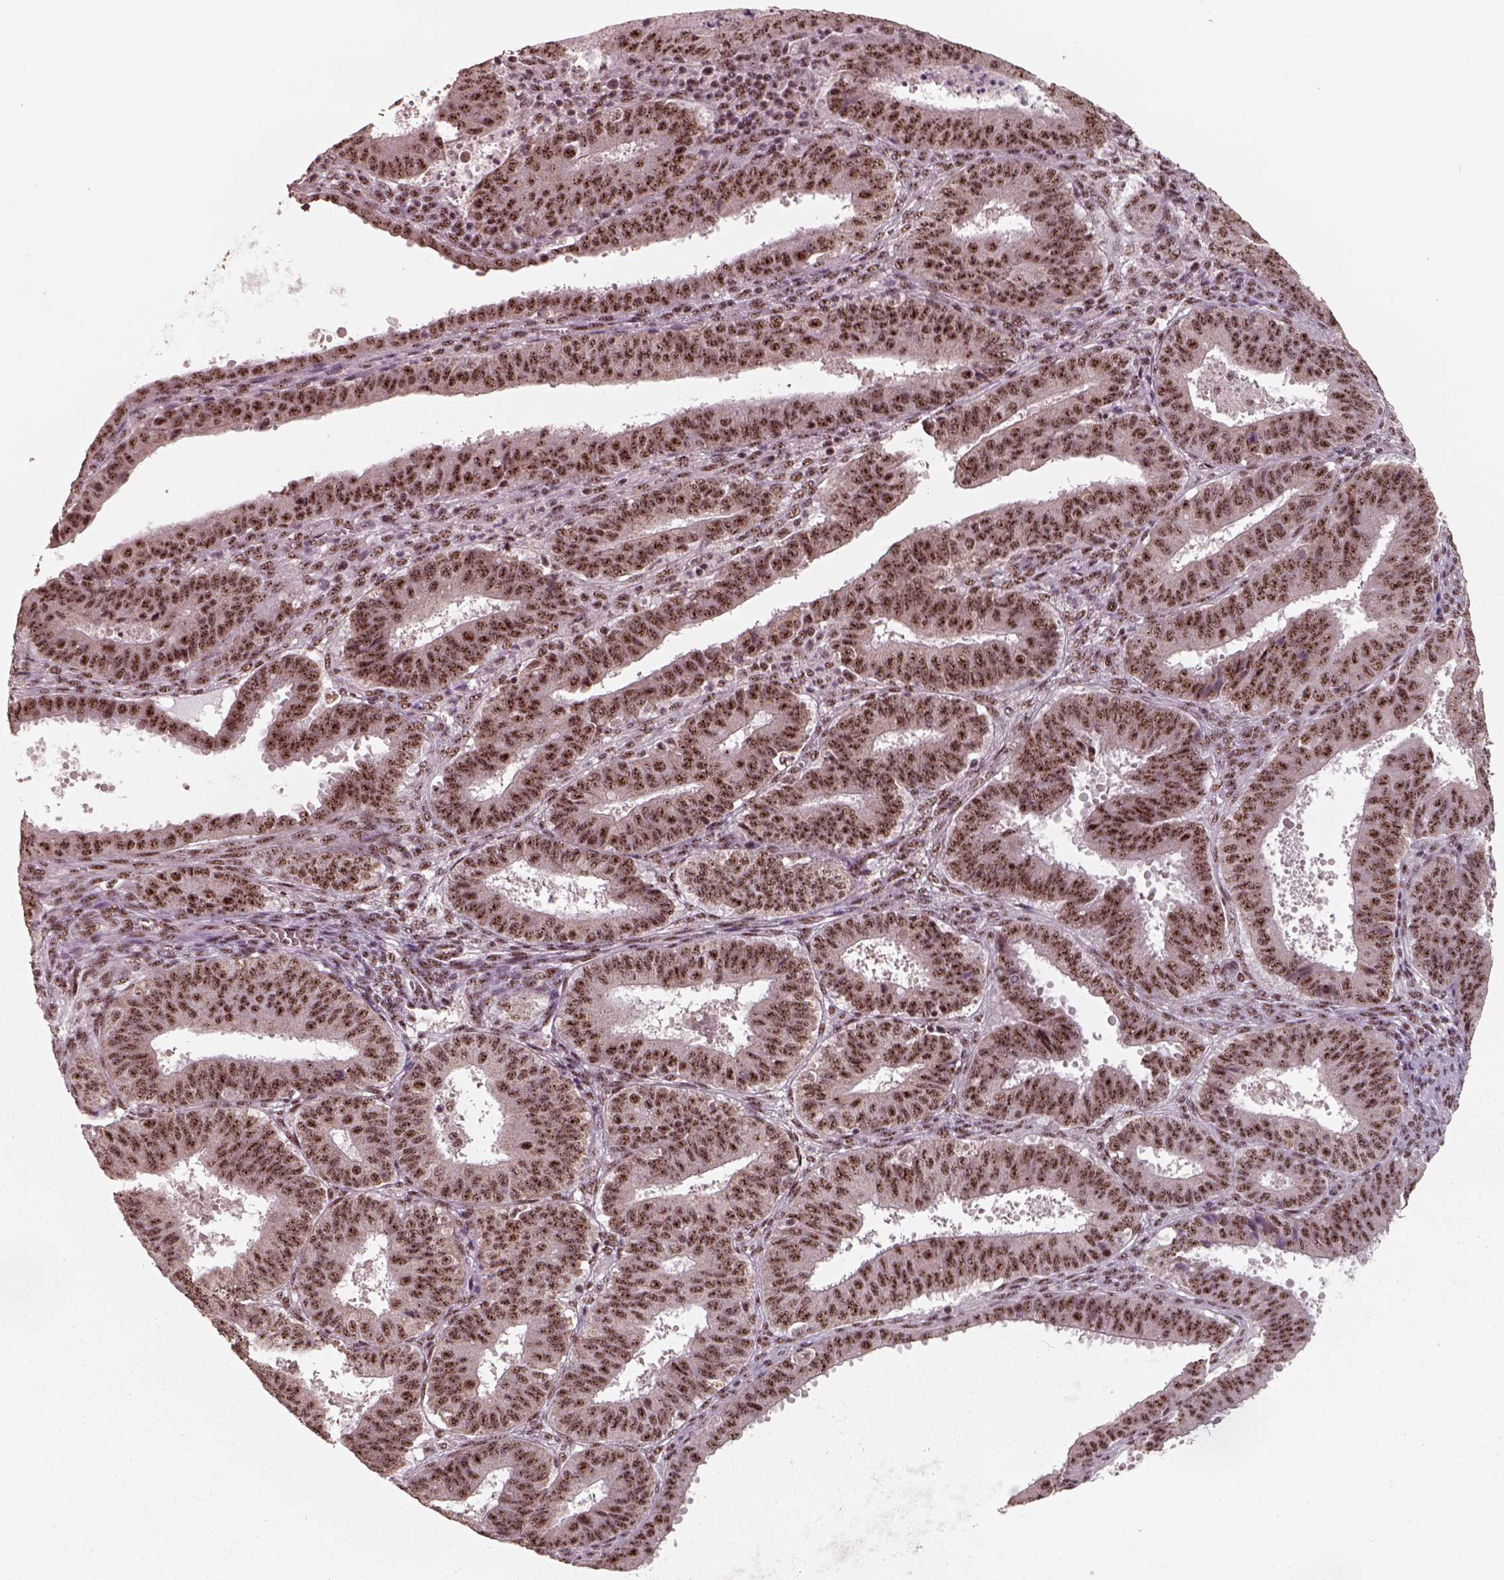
{"staining": {"intensity": "strong", "quantity": ">75%", "location": "nuclear"}, "tissue": "ovarian cancer", "cell_type": "Tumor cells", "image_type": "cancer", "snomed": [{"axis": "morphology", "description": "Carcinoma, endometroid"}, {"axis": "topography", "description": "Ovary"}], "caption": "There is high levels of strong nuclear expression in tumor cells of ovarian endometroid carcinoma, as demonstrated by immunohistochemical staining (brown color).", "gene": "ATXN7L3", "patient": {"sex": "female", "age": 42}}